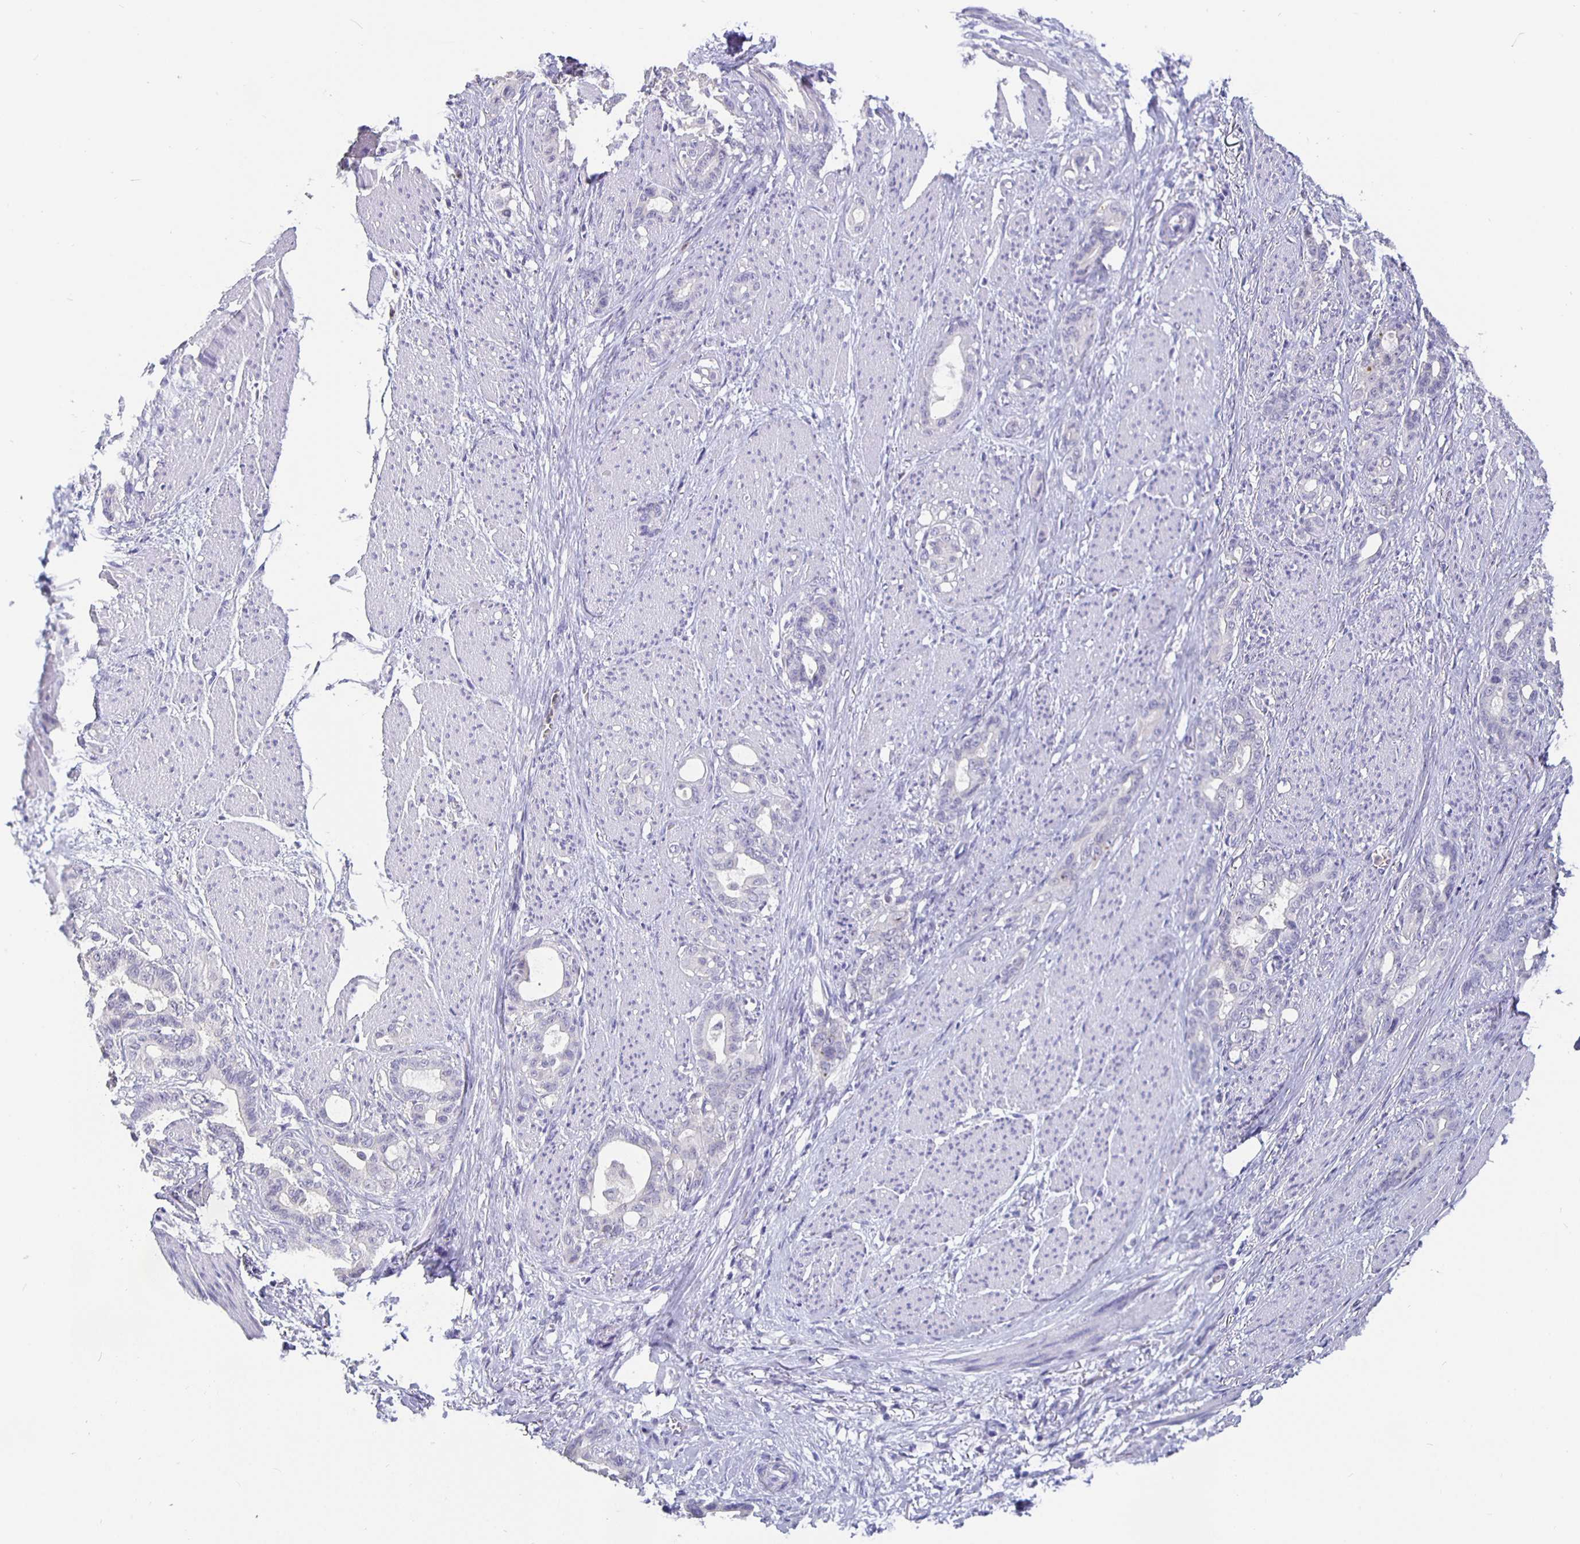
{"staining": {"intensity": "negative", "quantity": "none", "location": "none"}, "tissue": "stomach cancer", "cell_type": "Tumor cells", "image_type": "cancer", "snomed": [{"axis": "morphology", "description": "Normal tissue, NOS"}, {"axis": "morphology", "description": "Adenocarcinoma, NOS"}, {"axis": "topography", "description": "Esophagus"}, {"axis": "topography", "description": "Stomach, upper"}], "caption": "Immunohistochemistry of stomach cancer (adenocarcinoma) displays no positivity in tumor cells.", "gene": "GPX4", "patient": {"sex": "male", "age": 62}}